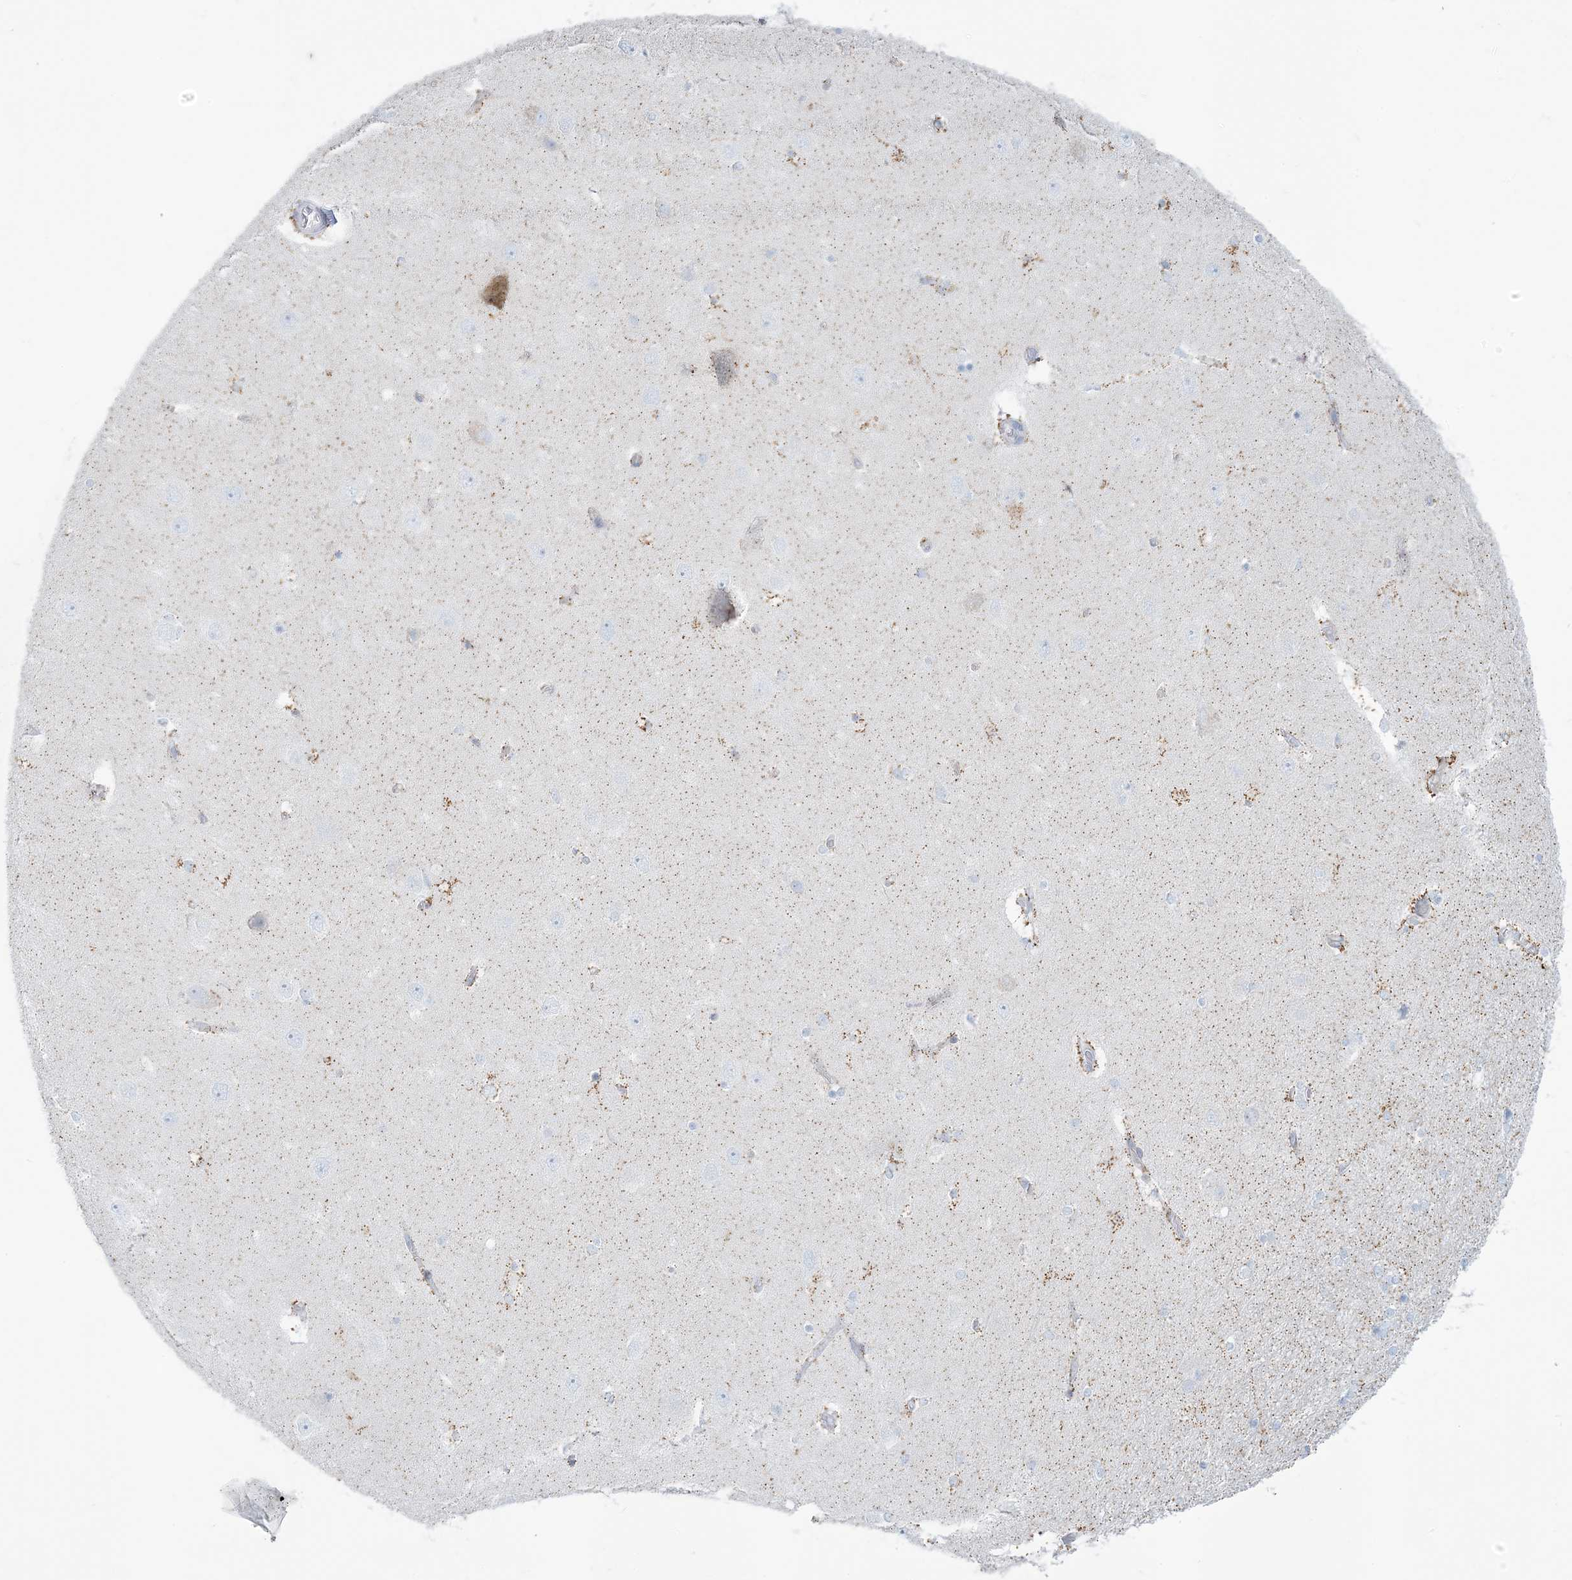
{"staining": {"intensity": "negative", "quantity": "none", "location": "none"}, "tissue": "hippocampus", "cell_type": "Glial cells", "image_type": "normal", "snomed": [{"axis": "morphology", "description": "Normal tissue, NOS"}, {"axis": "topography", "description": "Hippocampus"}], "caption": "Human hippocampus stained for a protein using immunohistochemistry shows no staining in glial cells.", "gene": "ZDHHC4", "patient": {"sex": "female", "age": 54}}